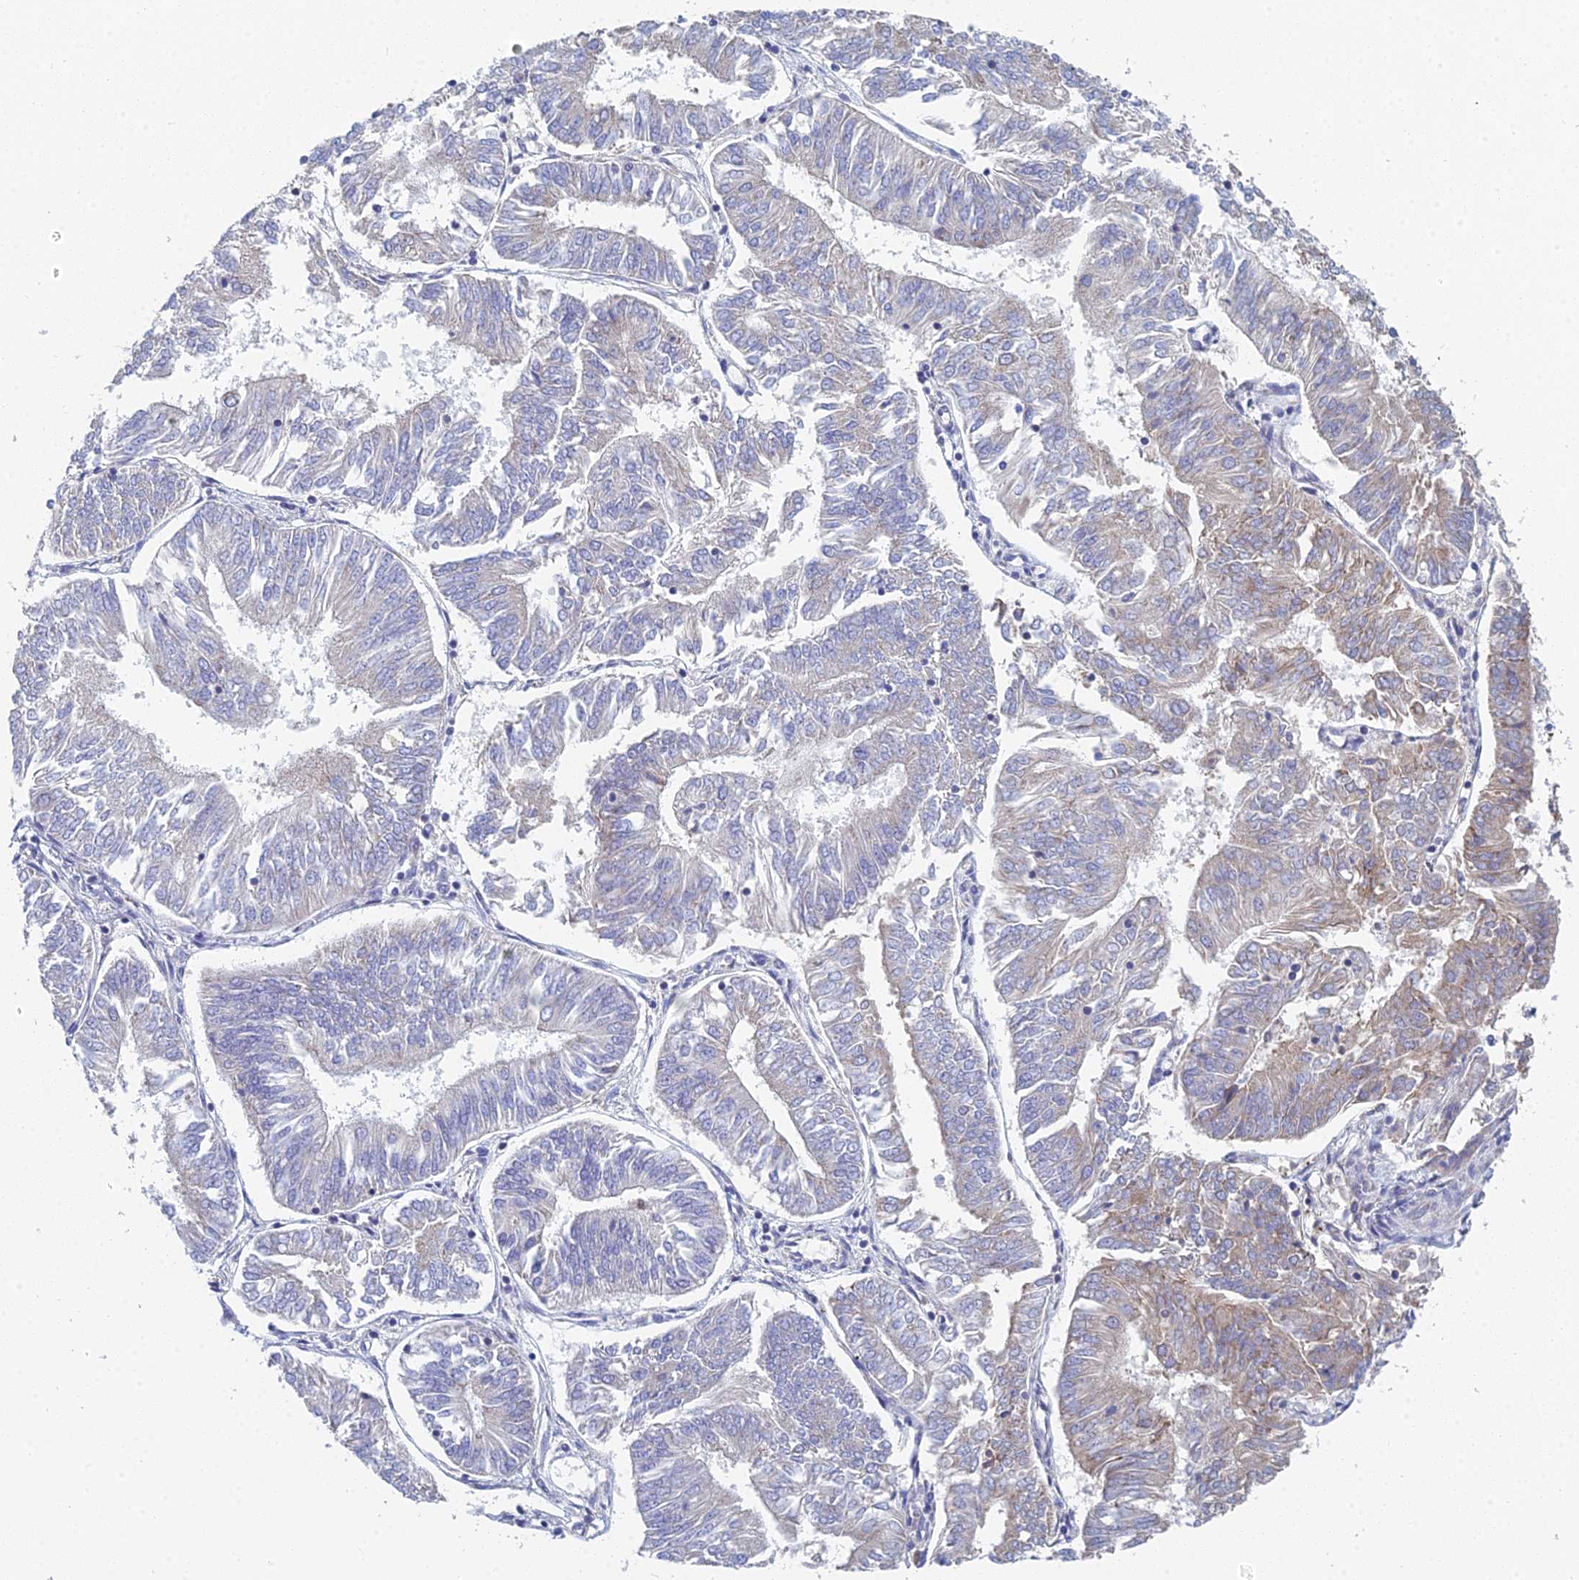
{"staining": {"intensity": "moderate", "quantity": "<25%", "location": "cytoplasmic/membranous"}, "tissue": "endometrial cancer", "cell_type": "Tumor cells", "image_type": "cancer", "snomed": [{"axis": "morphology", "description": "Adenocarcinoma, NOS"}, {"axis": "topography", "description": "Endometrium"}], "caption": "Protein expression analysis of human endometrial cancer (adenocarcinoma) reveals moderate cytoplasmic/membranous positivity in approximately <25% of tumor cells.", "gene": "CRACR2B", "patient": {"sex": "female", "age": 58}}